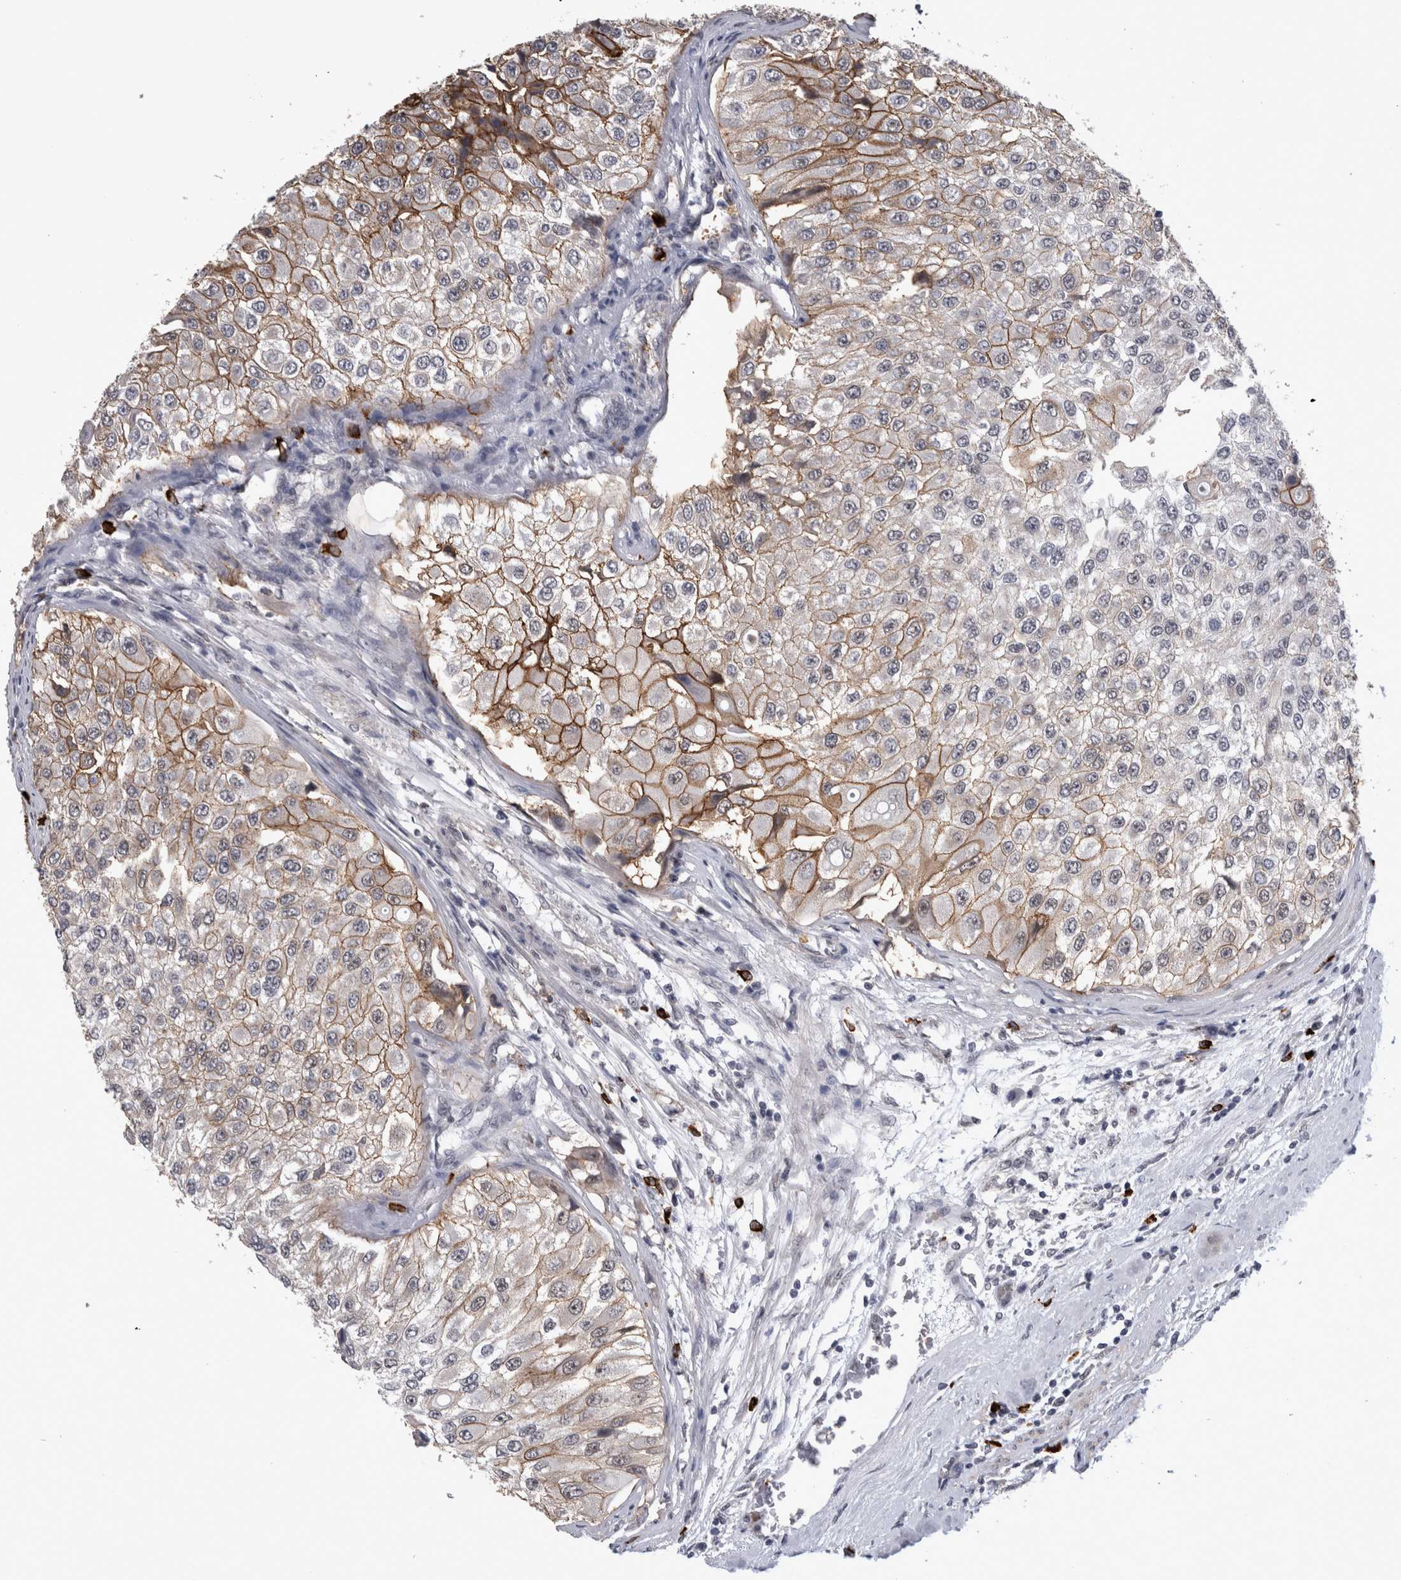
{"staining": {"intensity": "moderate", "quantity": ">75%", "location": "cytoplasmic/membranous"}, "tissue": "urothelial cancer", "cell_type": "Tumor cells", "image_type": "cancer", "snomed": [{"axis": "morphology", "description": "Urothelial carcinoma, High grade"}, {"axis": "topography", "description": "Kidney"}, {"axis": "topography", "description": "Urinary bladder"}], "caption": "Tumor cells reveal medium levels of moderate cytoplasmic/membranous expression in approximately >75% of cells in human urothelial carcinoma (high-grade). (DAB (3,3'-diaminobenzidine) IHC with brightfield microscopy, high magnification).", "gene": "PEBP4", "patient": {"sex": "male", "age": 77}}